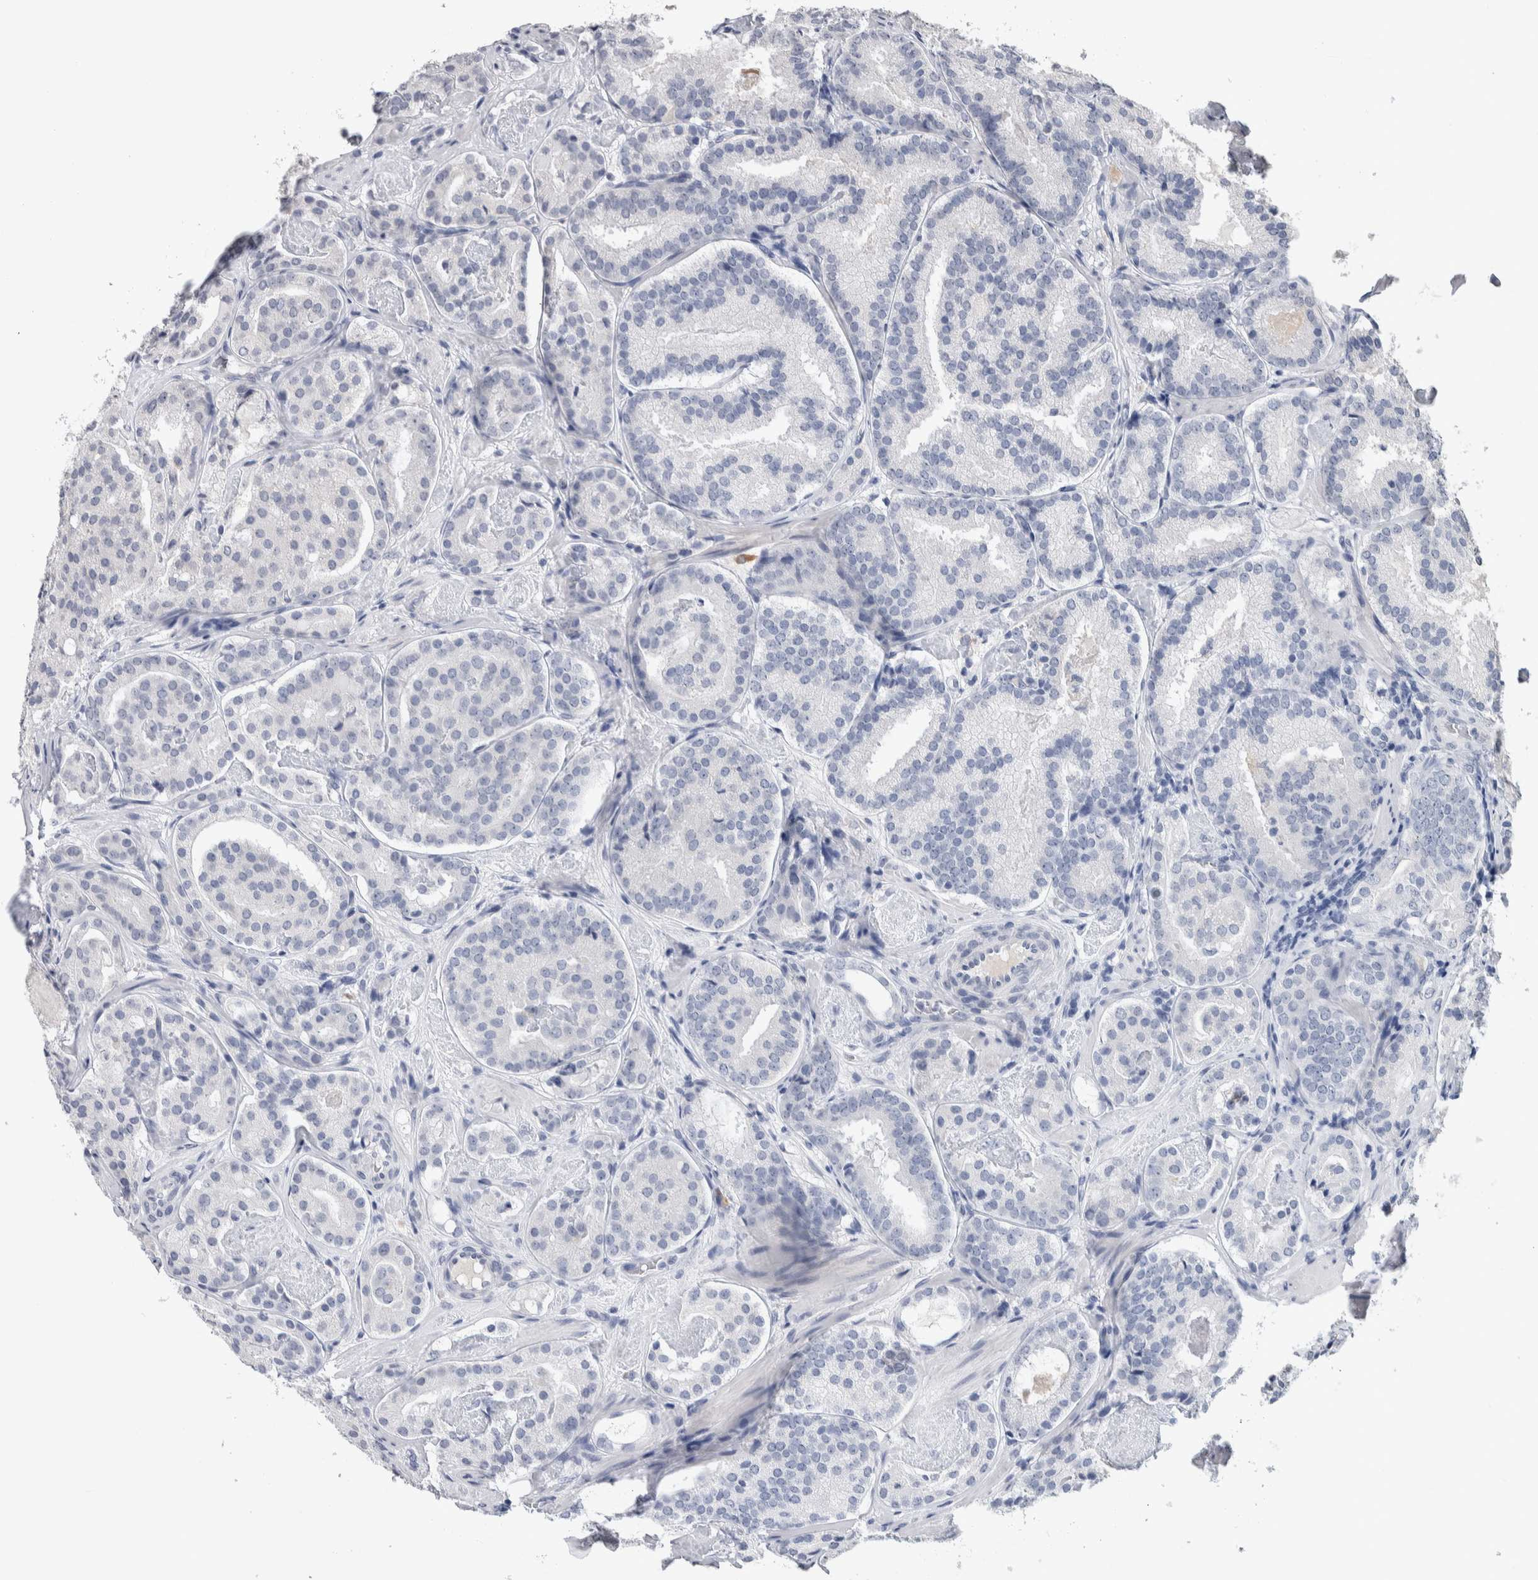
{"staining": {"intensity": "negative", "quantity": "none", "location": "none"}, "tissue": "prostate cancer", "cell_type": "Tumor cells", "image_type": "cancer", "snomed": [{"axis": "morphology", "description": "Adenocarcinoma, Low grade"}, {"axis": "topography", "description": "Prostate"}], "caption": "The IHC micrograph has no significant staining in tumor cells of prostate low-grade adenocarcinoma tissue.", "gene": "TMEM102", "patient": {"sex": "male", "age": 69}}